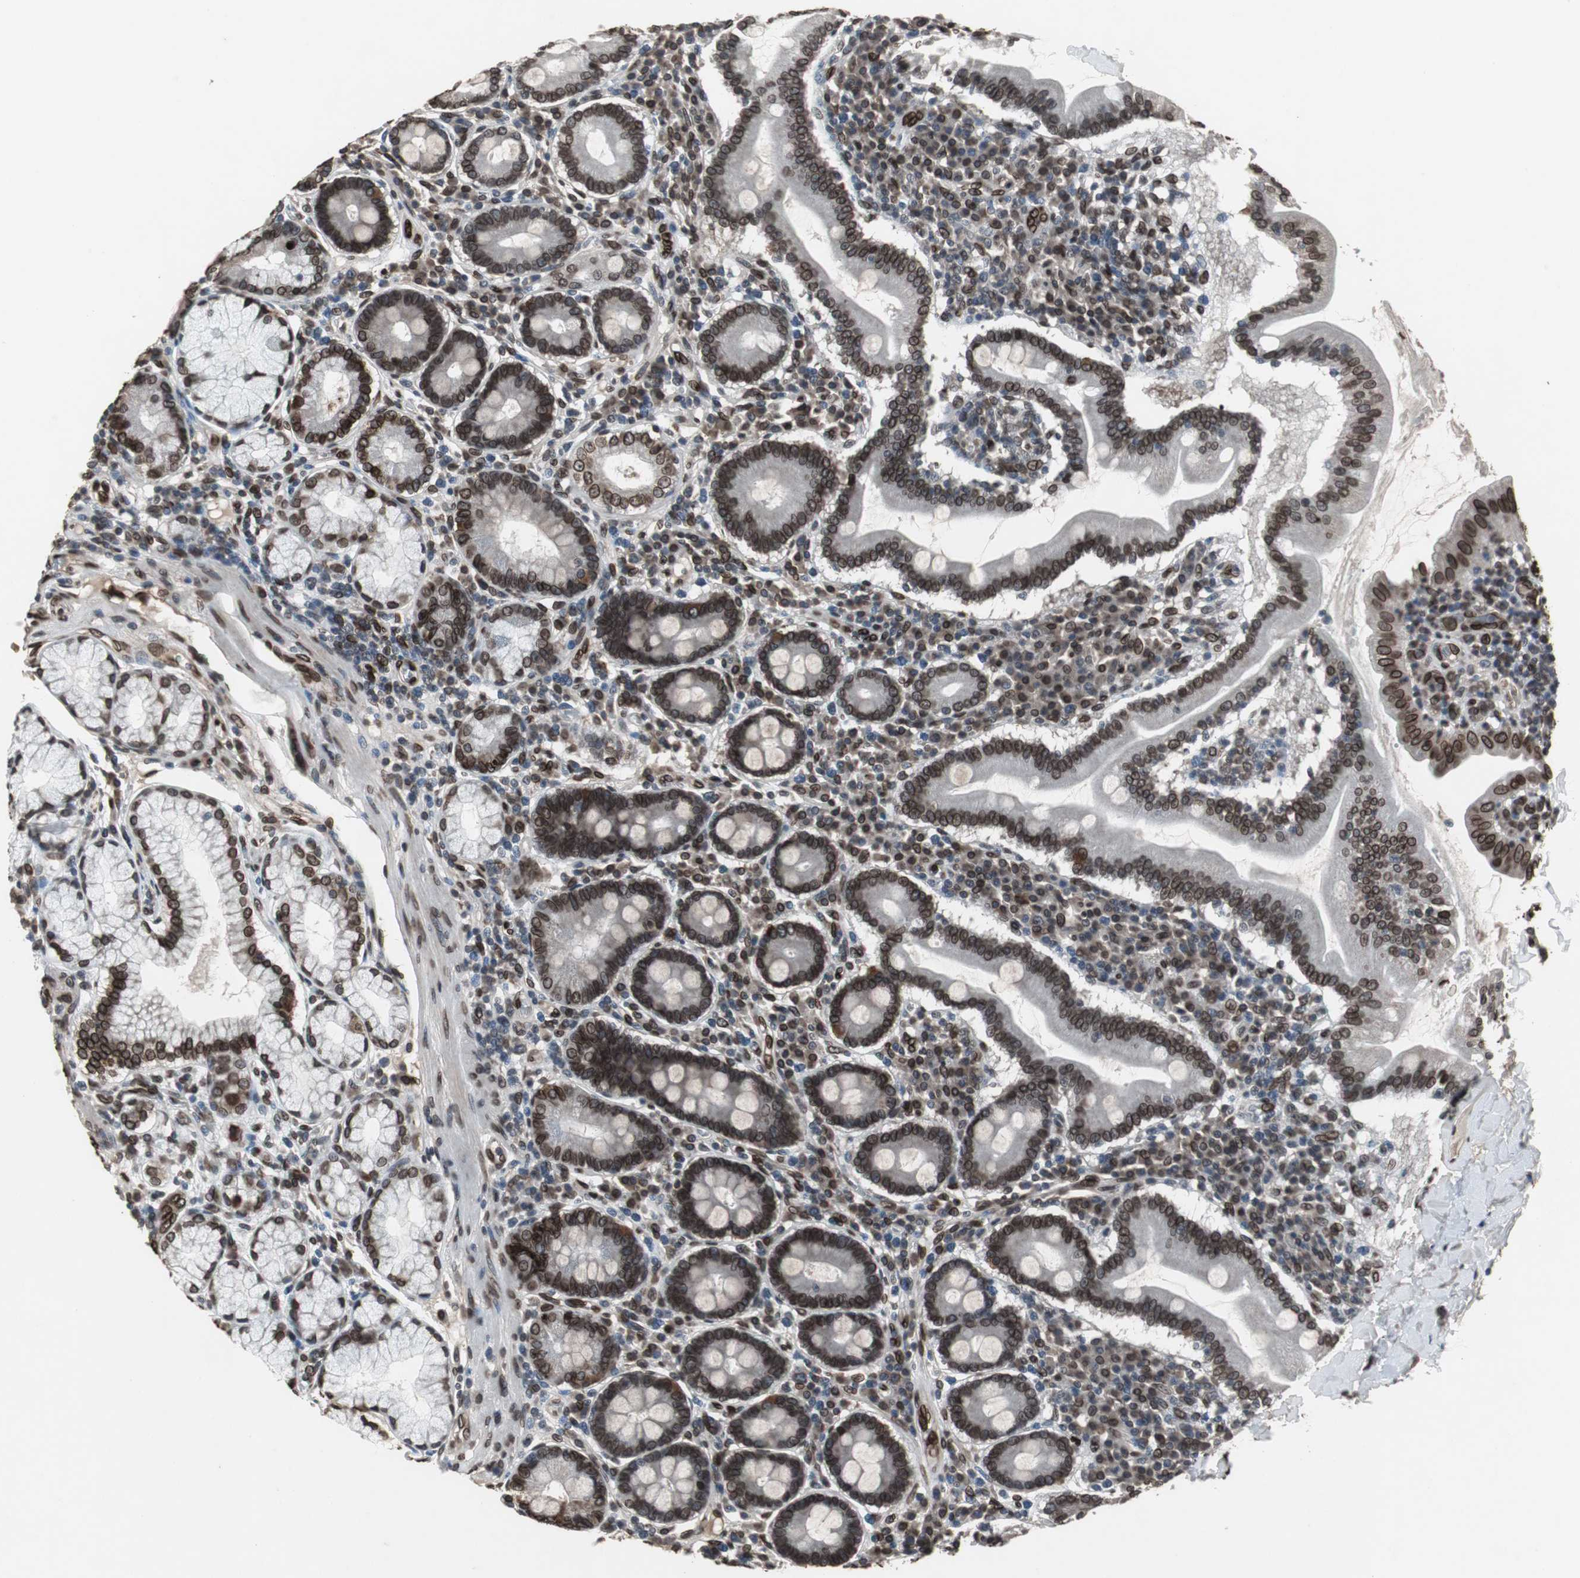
{"staining": {"intensity": "strong", "quantity": ">75%", "location": "cytoplasmic/membranous,nuclear"}, "tissue": "duodenum", "cell_type": "Glandular cells", "image_type": "normal", "snomed": [{"axis": "morphology", "description": "Normal tissue, NOS"}, {"axis": "topography", "description": "Duodenum"}], "caption": "Protein staining exhibits strong cytoplasmic/membranous,nuclear positivity in about >75% of glandular cells in normal duodenum.", "gene": "LMNA", "patient": {"sex": "male", "age": 50}}